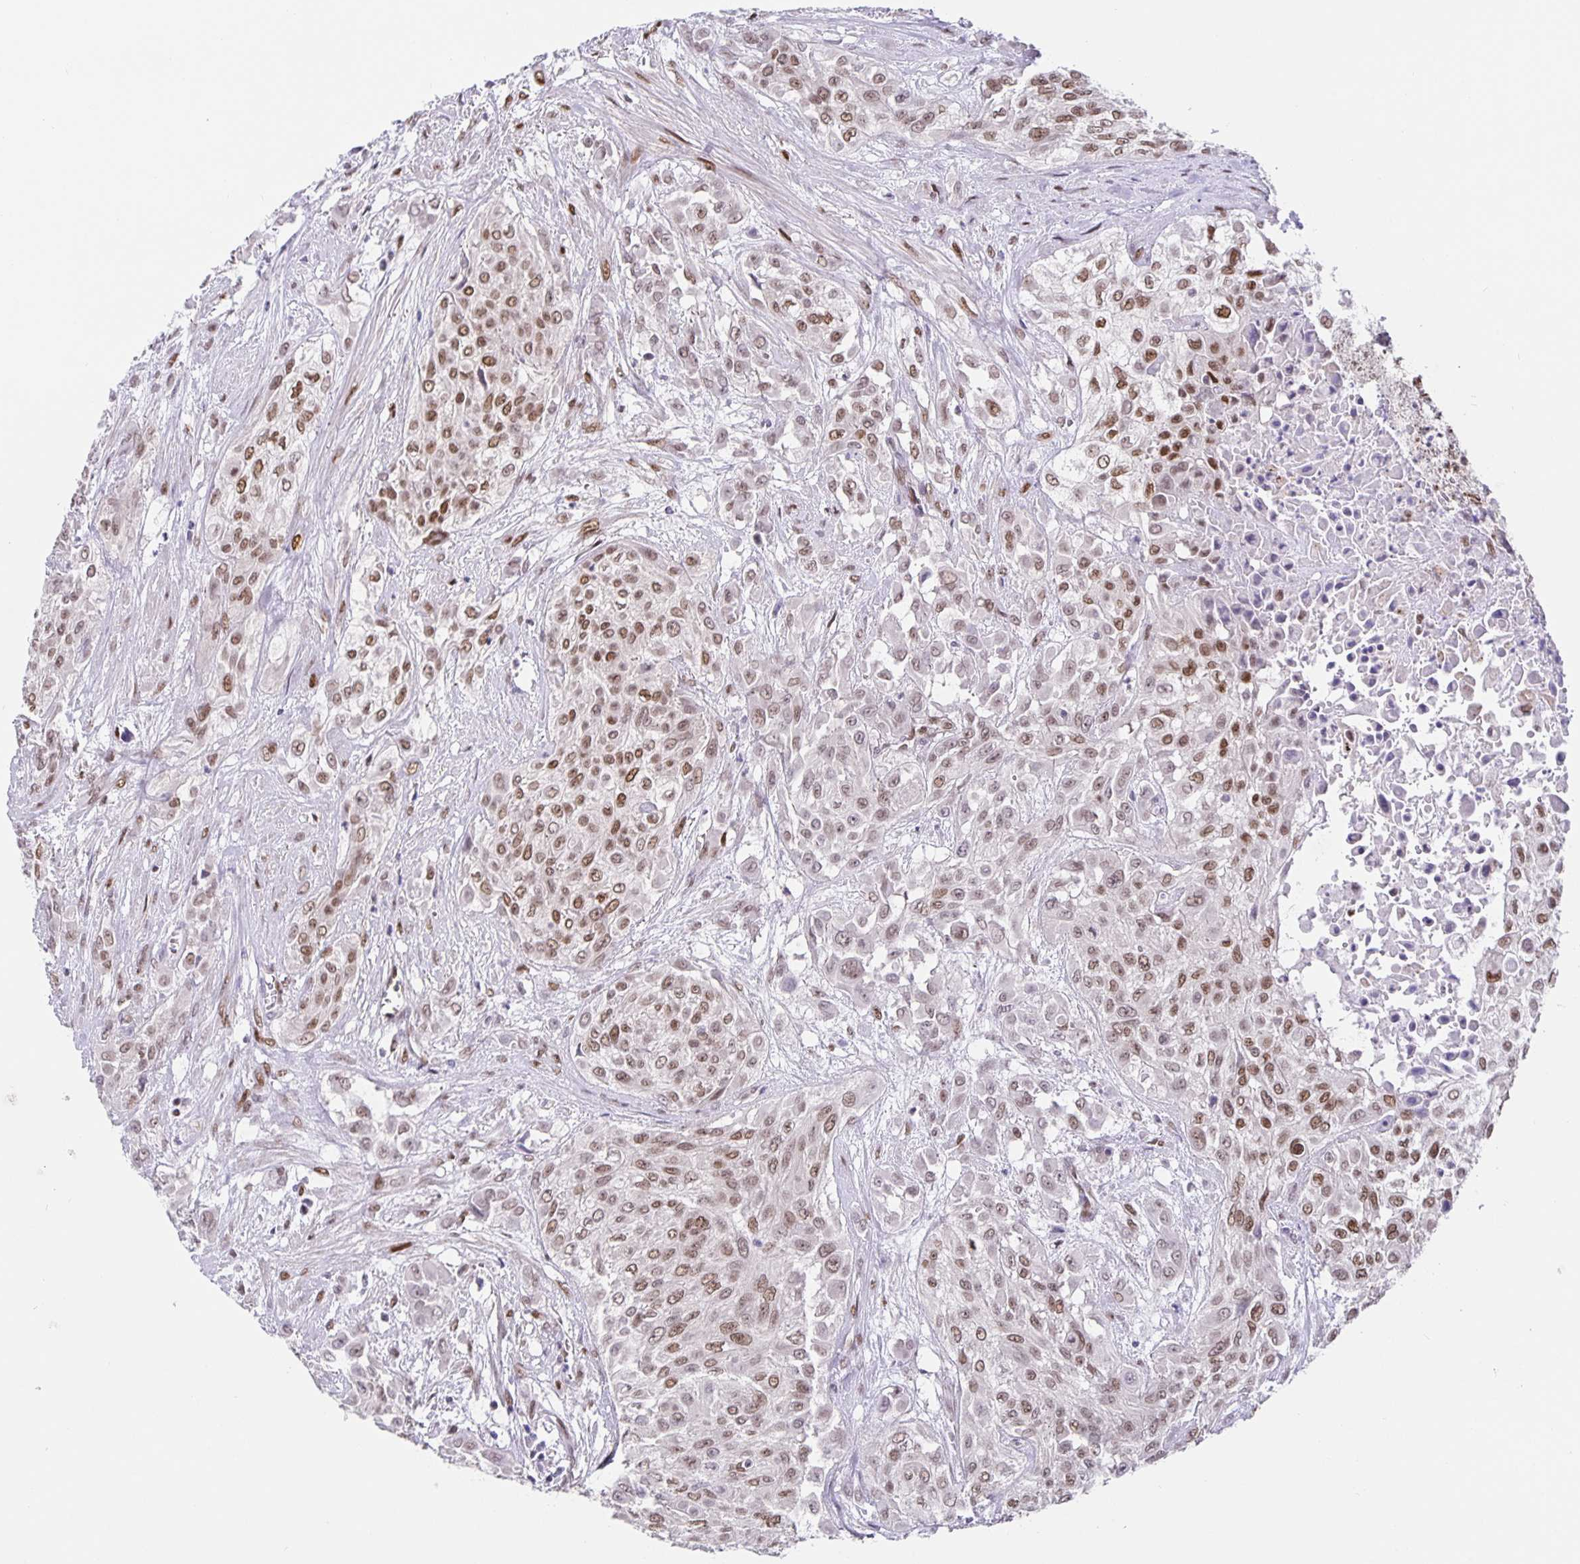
{"staining": {"intensity": "moderate", "quantity": ">75%", "location": "nuclear"}, "tissue": "urothelial cancer", "cell_type": "Tumor cells", "image_type": "cancer", "snomed": [{"axis": "morphology", "description": "Urothelial carcinoma, High grade"}, {"axis": "topography", "description": "Urinary bladder"}], "caption": "Immunohistochemistry image of neoplastic tissue: human urothelial cancer stained using immunohistochemistry (IHC) shows medium levels of moderate protein expression localized specifically in the nuclear of tumor cells, appearing as a nuclear brown color.", "gene": "FOSL2", "patient": {"sex": "male", "age": 57}}